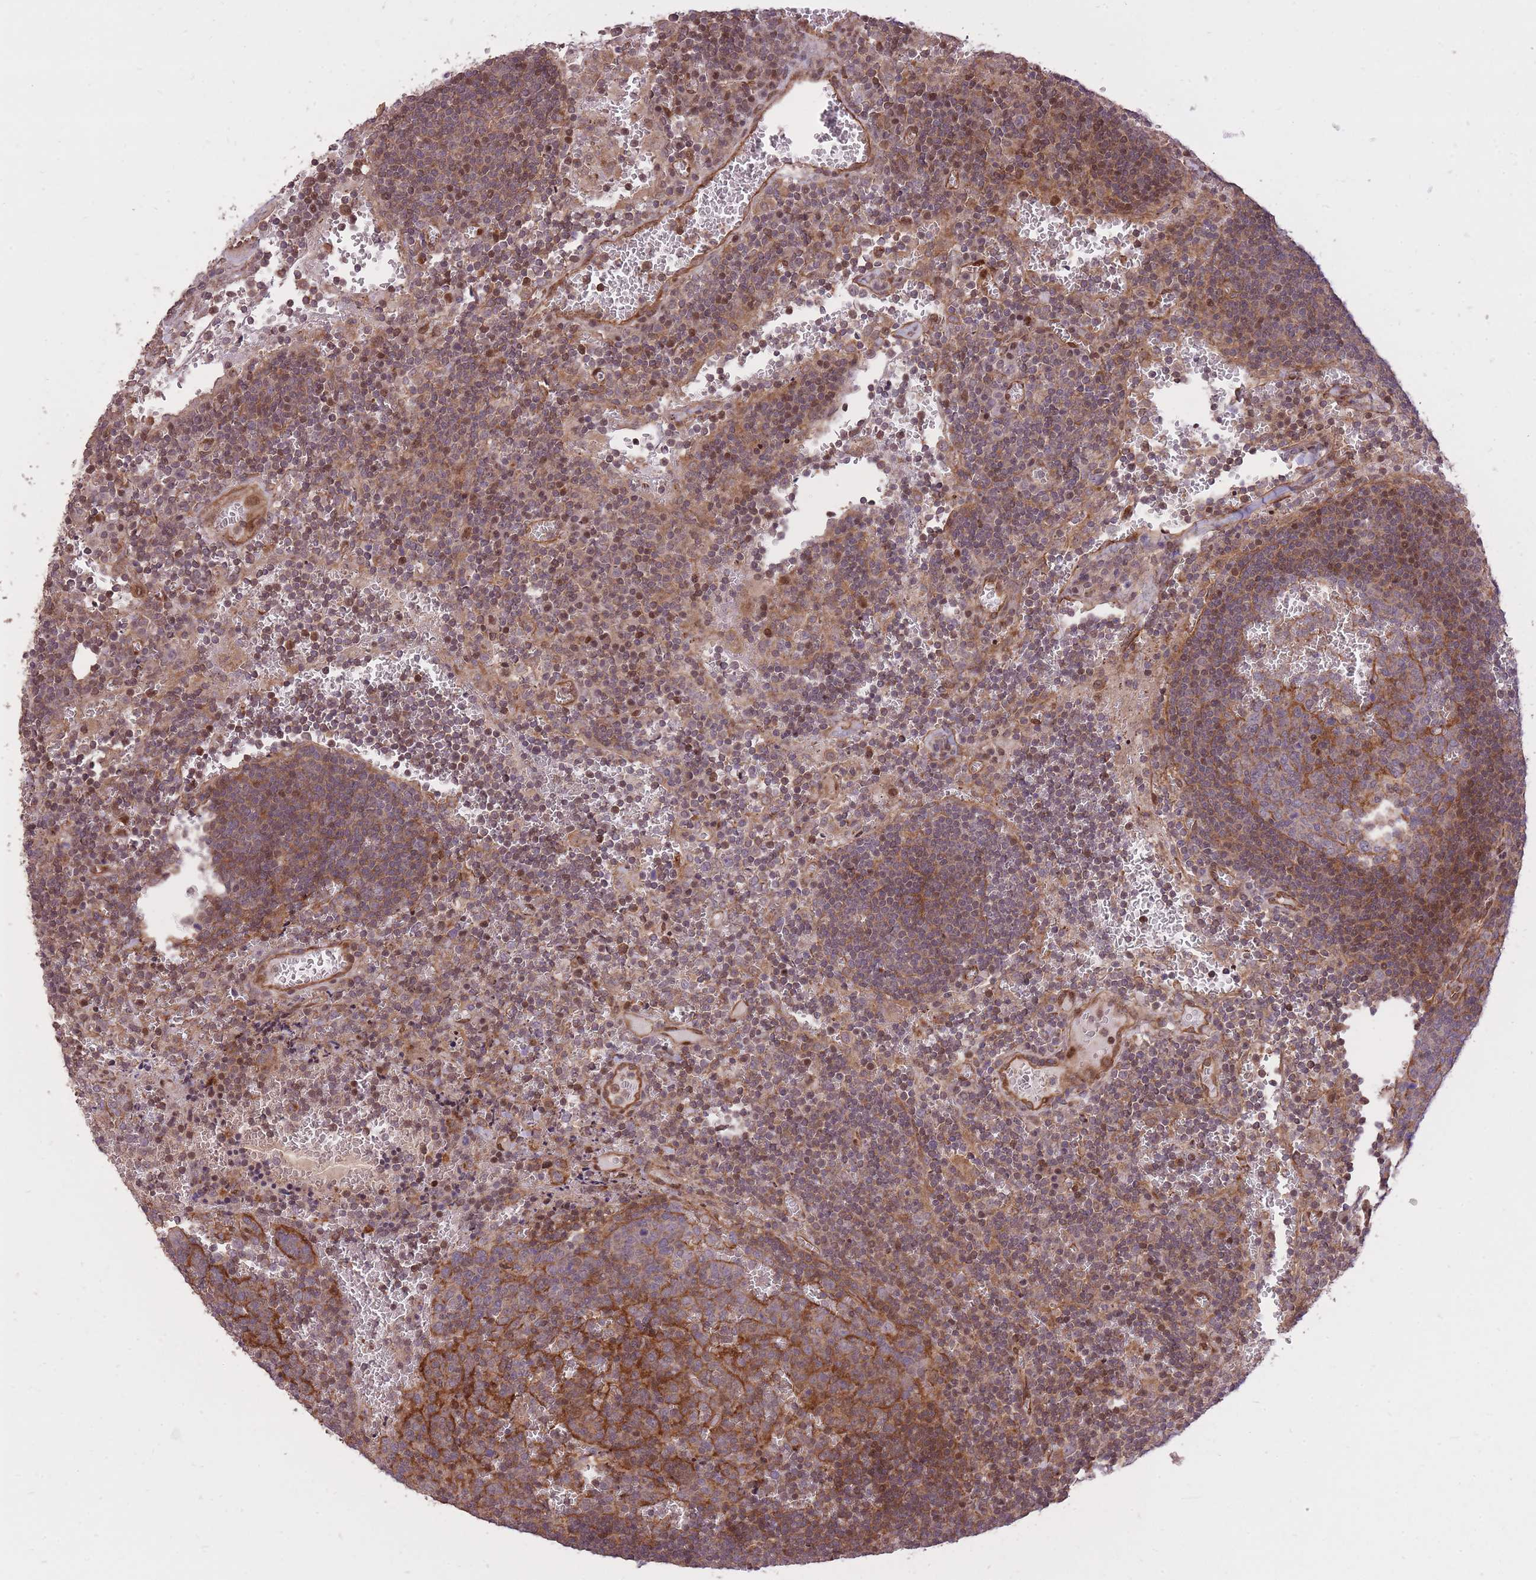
{"staining": {"intensity": "moderate", "quantity": "<25%", "location": "cytoplasmic/membranous"}, "tissue": "lymph node", "cell_type": "Germinal center cells", "image_type": "normal", "snomed": [{"axis": "morphology", "description": "Normal tissue, NOS"}, {"axis": "topography", "description": "Lymph node"}], "caption": "Immunohistochemistry (IHC) micrograph of benign lymph node stained for a protein (brown), which reveals low levels of moderate cytoplasmic/membranous staining in approximately <25% of germinal center cells.", "gene": "PLD1", "patient": {"sex": "female", "age": 73}}